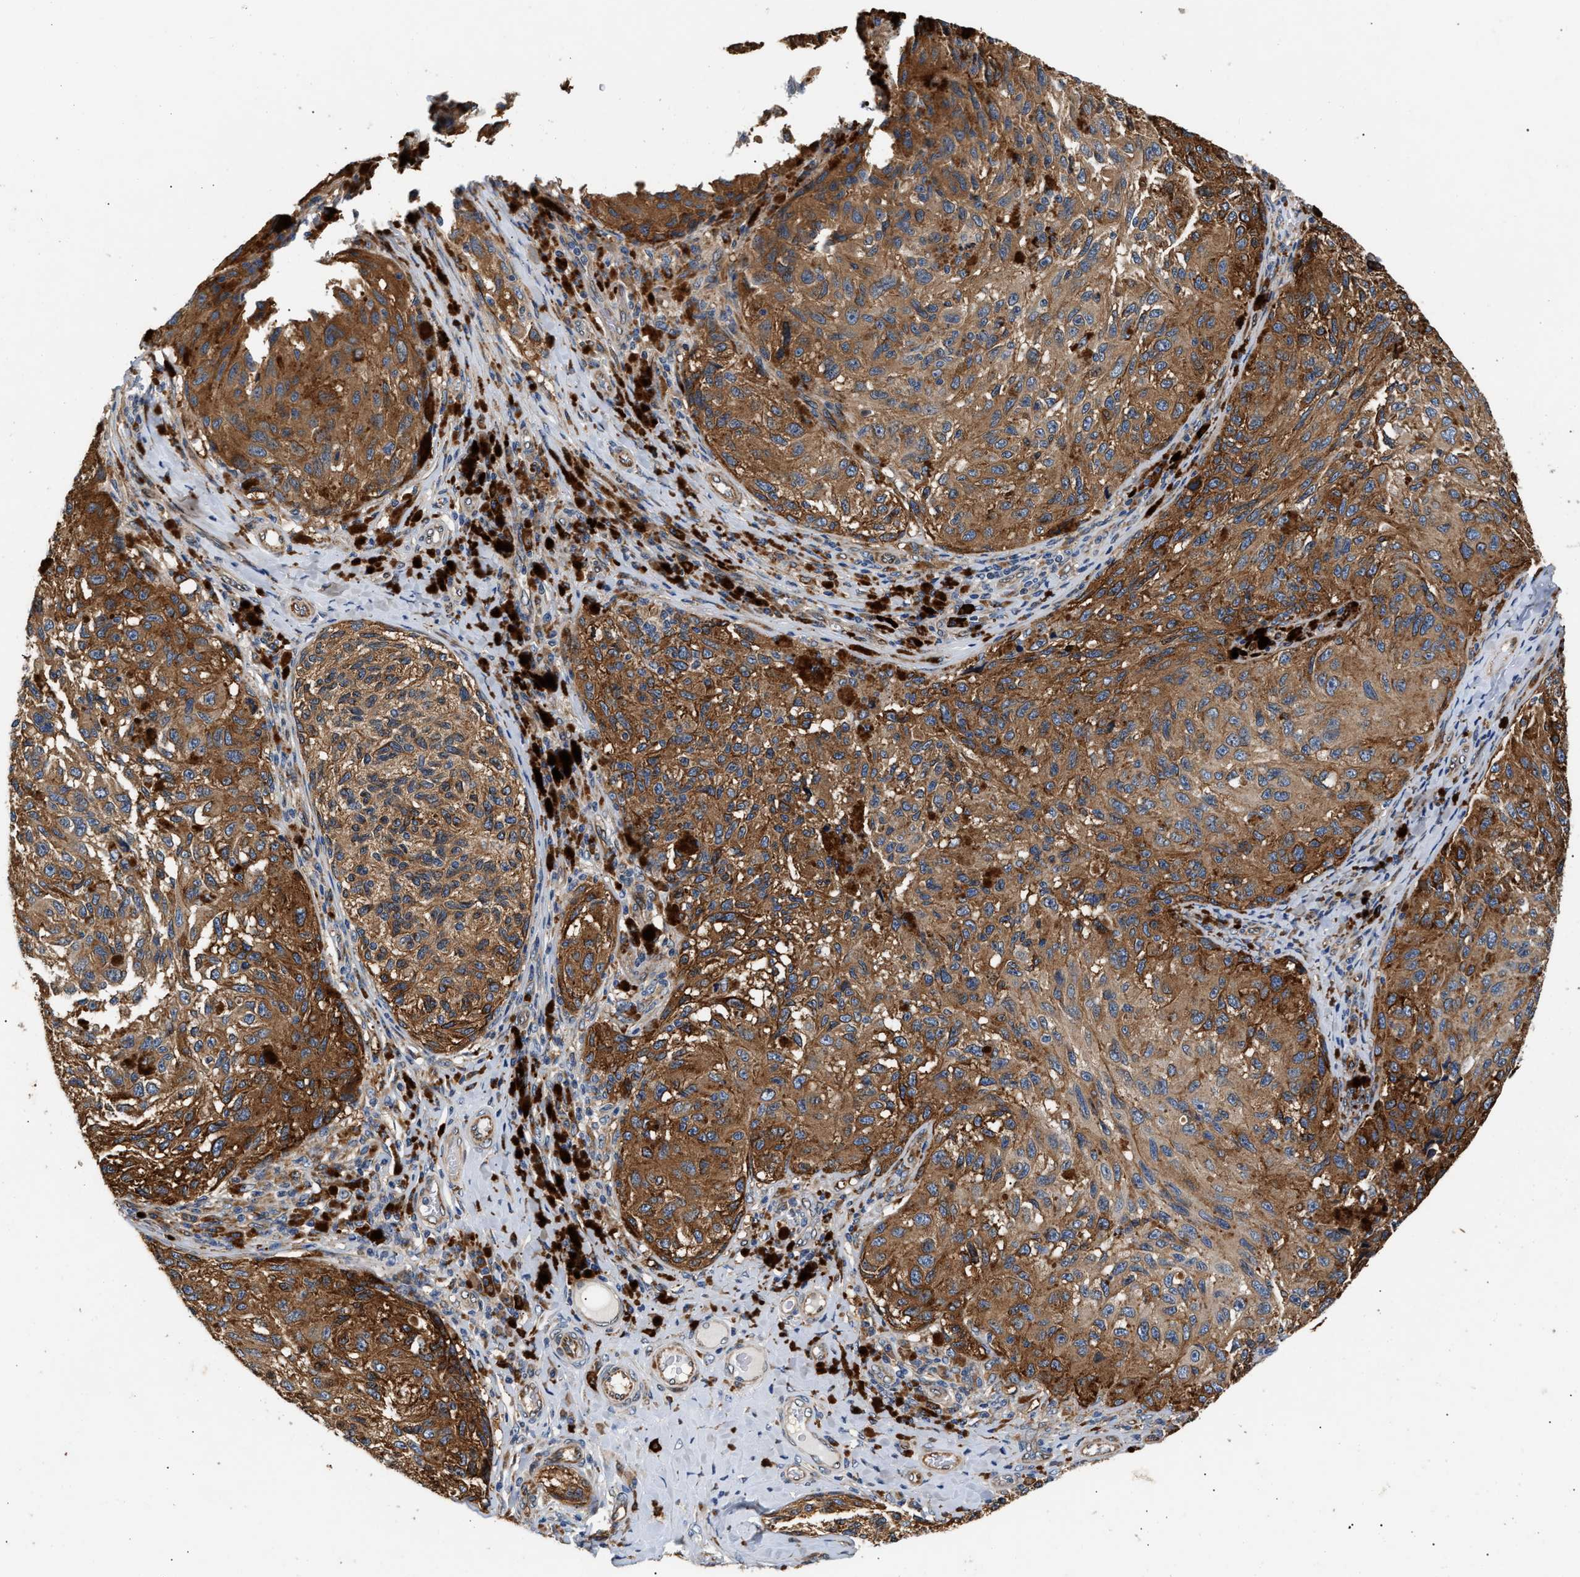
{"staining": {"intensity": "moderate", "quantity": ">75%", "location": "cytoplasmic/membranous"}, "tissue": "melanoma", "cell_type": "Tumor cells", "image_type": "cancer", "snomed": [{"axis": "morphology", "description": "Malignant melanoma, NOS"}, {"axis": "topography", "description": "Skin"}], "caption": "The micrograph reveals immunohistochemical staining of melanoma. There is moderate cytoplasmic/membranous positivity is appreciated in about >75% of tumor cells.", "gene": "IFT74", "patient": {"sex": "female", "age": 73}}